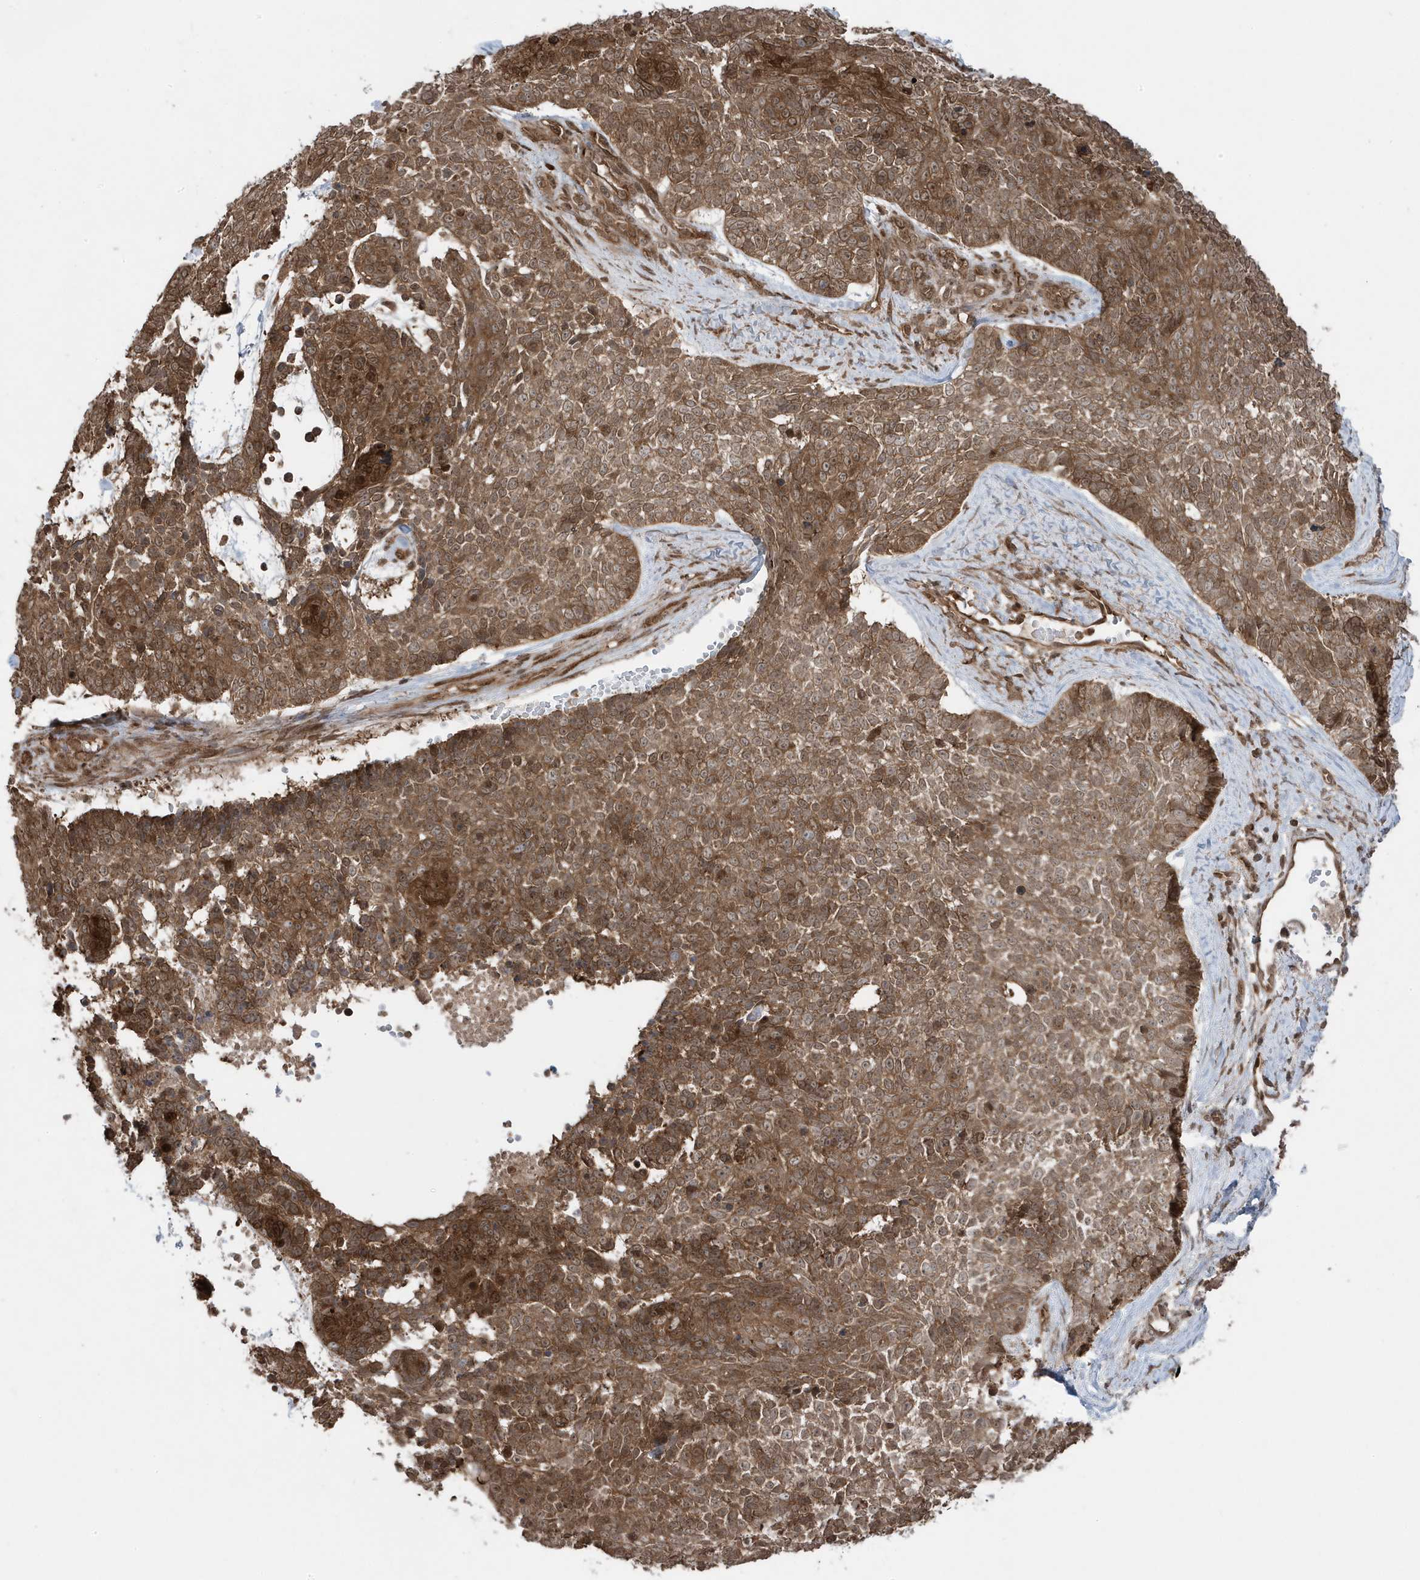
{"staining": {"intensity": "moderate", "quantity": ">75%", "location": "cytoplasmic/membranous"}, "tissue": "skin cancer", "cell_type": "Tumor cells", "image_type": "cancer", "snomed": [{"axis": "morphology", "description": "Basal cell carcinoma"}, {"axis": "topography", "description": "Skin"}], "caption": "IHC histopathology image of human skin cancer (basal cell carcinoma) stained for a protein (brown), which exhibits medium levels of moderate cytoplasmic/membranous staining in about >75% of tumor cells.", "gene": "MAPK1IP1L", "patient": {"sex": "female", "age": 81}}